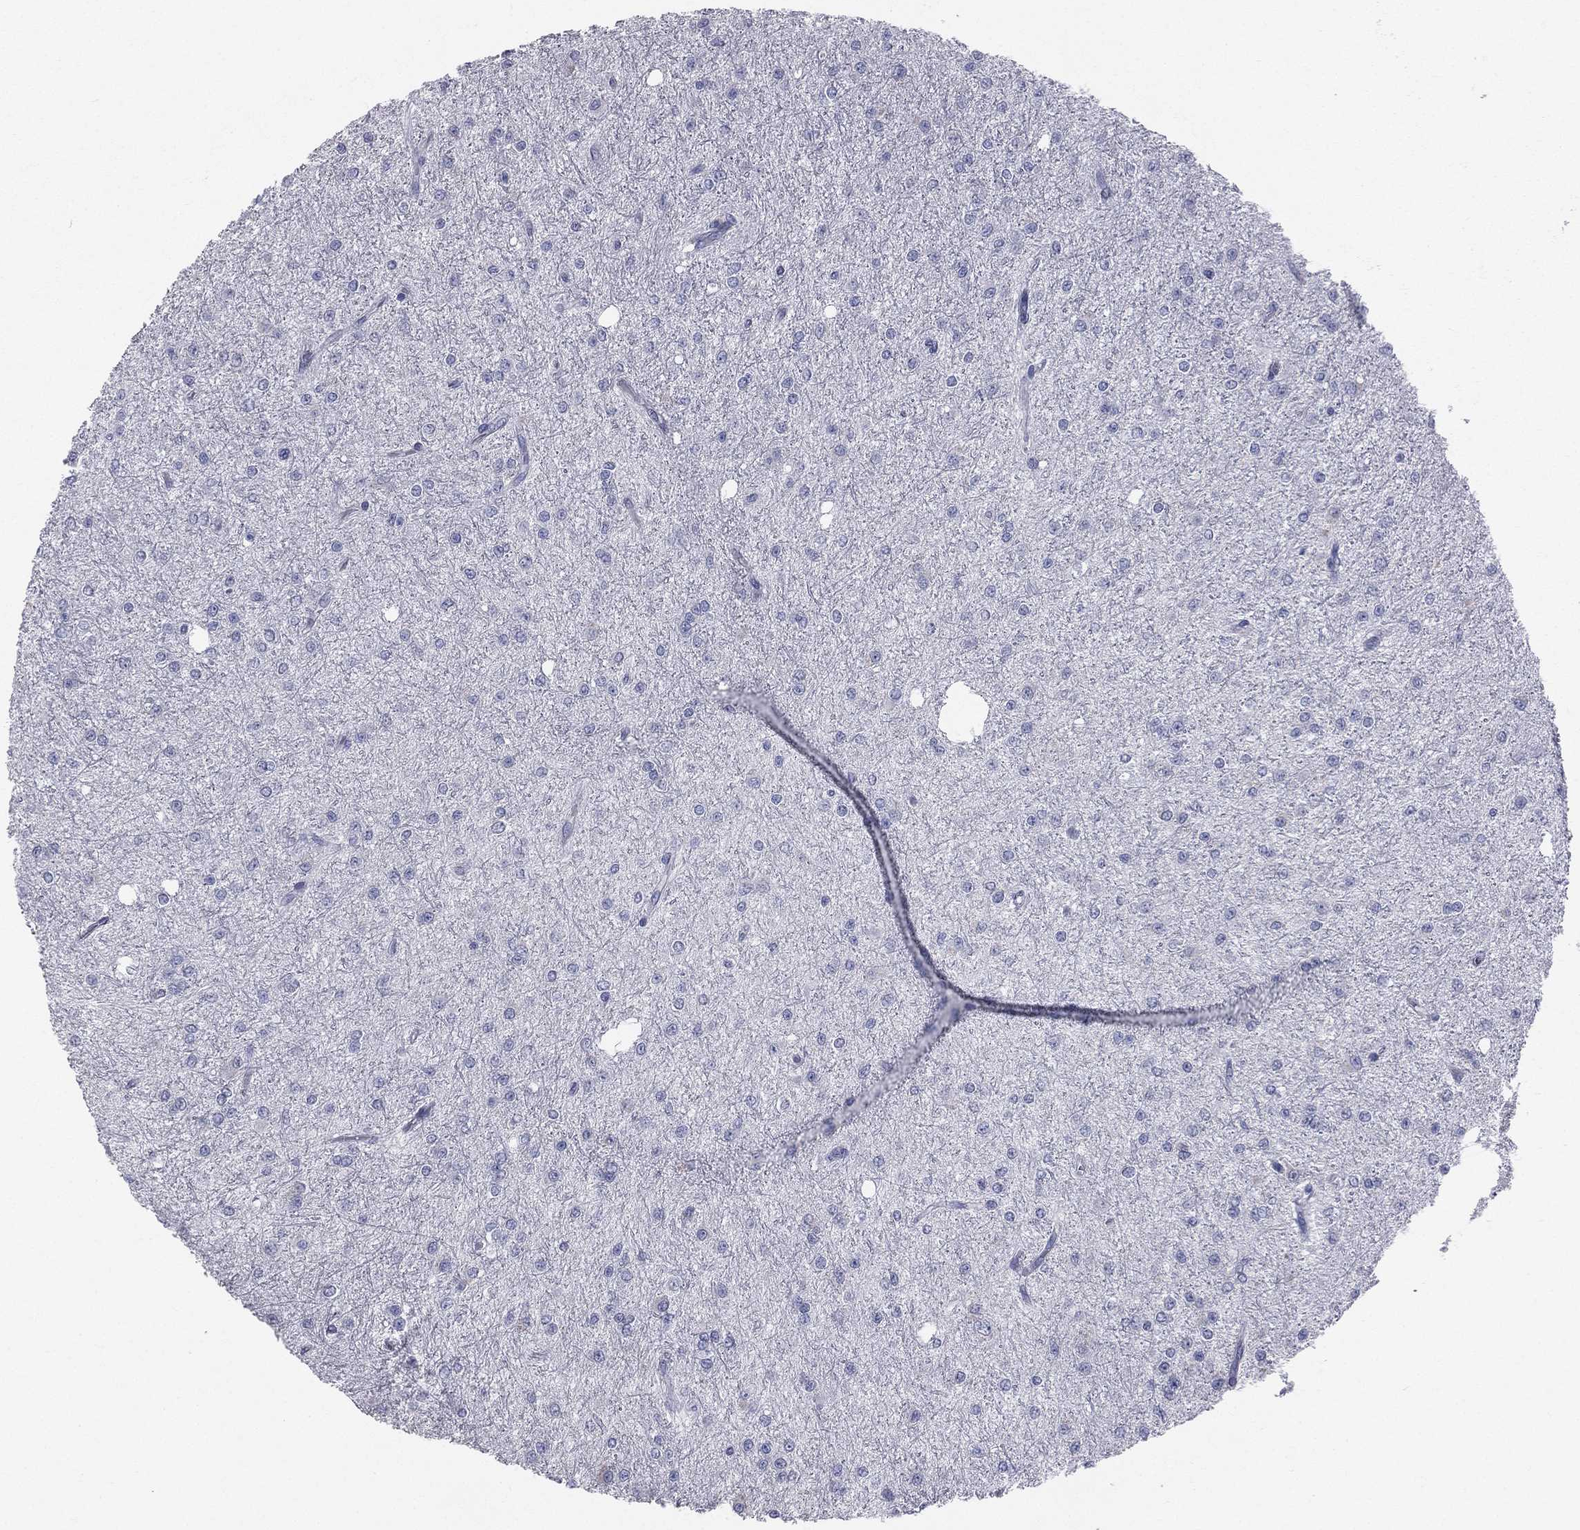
{"staining": {"intensity": "negative", "quantity": "none", "location": "none"}, "tissue": "glioma", "cell_type": "Tumor cells", "image_type": "cancer", "snomed": [{"axis": "morphology", "description": "Glioma, malignant, Low grade"}, {"axis": "topography", "description": "Brain"}], "caption": "Immunohistochemistry photomicrograph of malignant glioma (low-grade) stained for a protein (brown), which exhibits no positivity in tumor cells.", "gene": "STK31", "patient": {"sex": "male", "age": 27}}